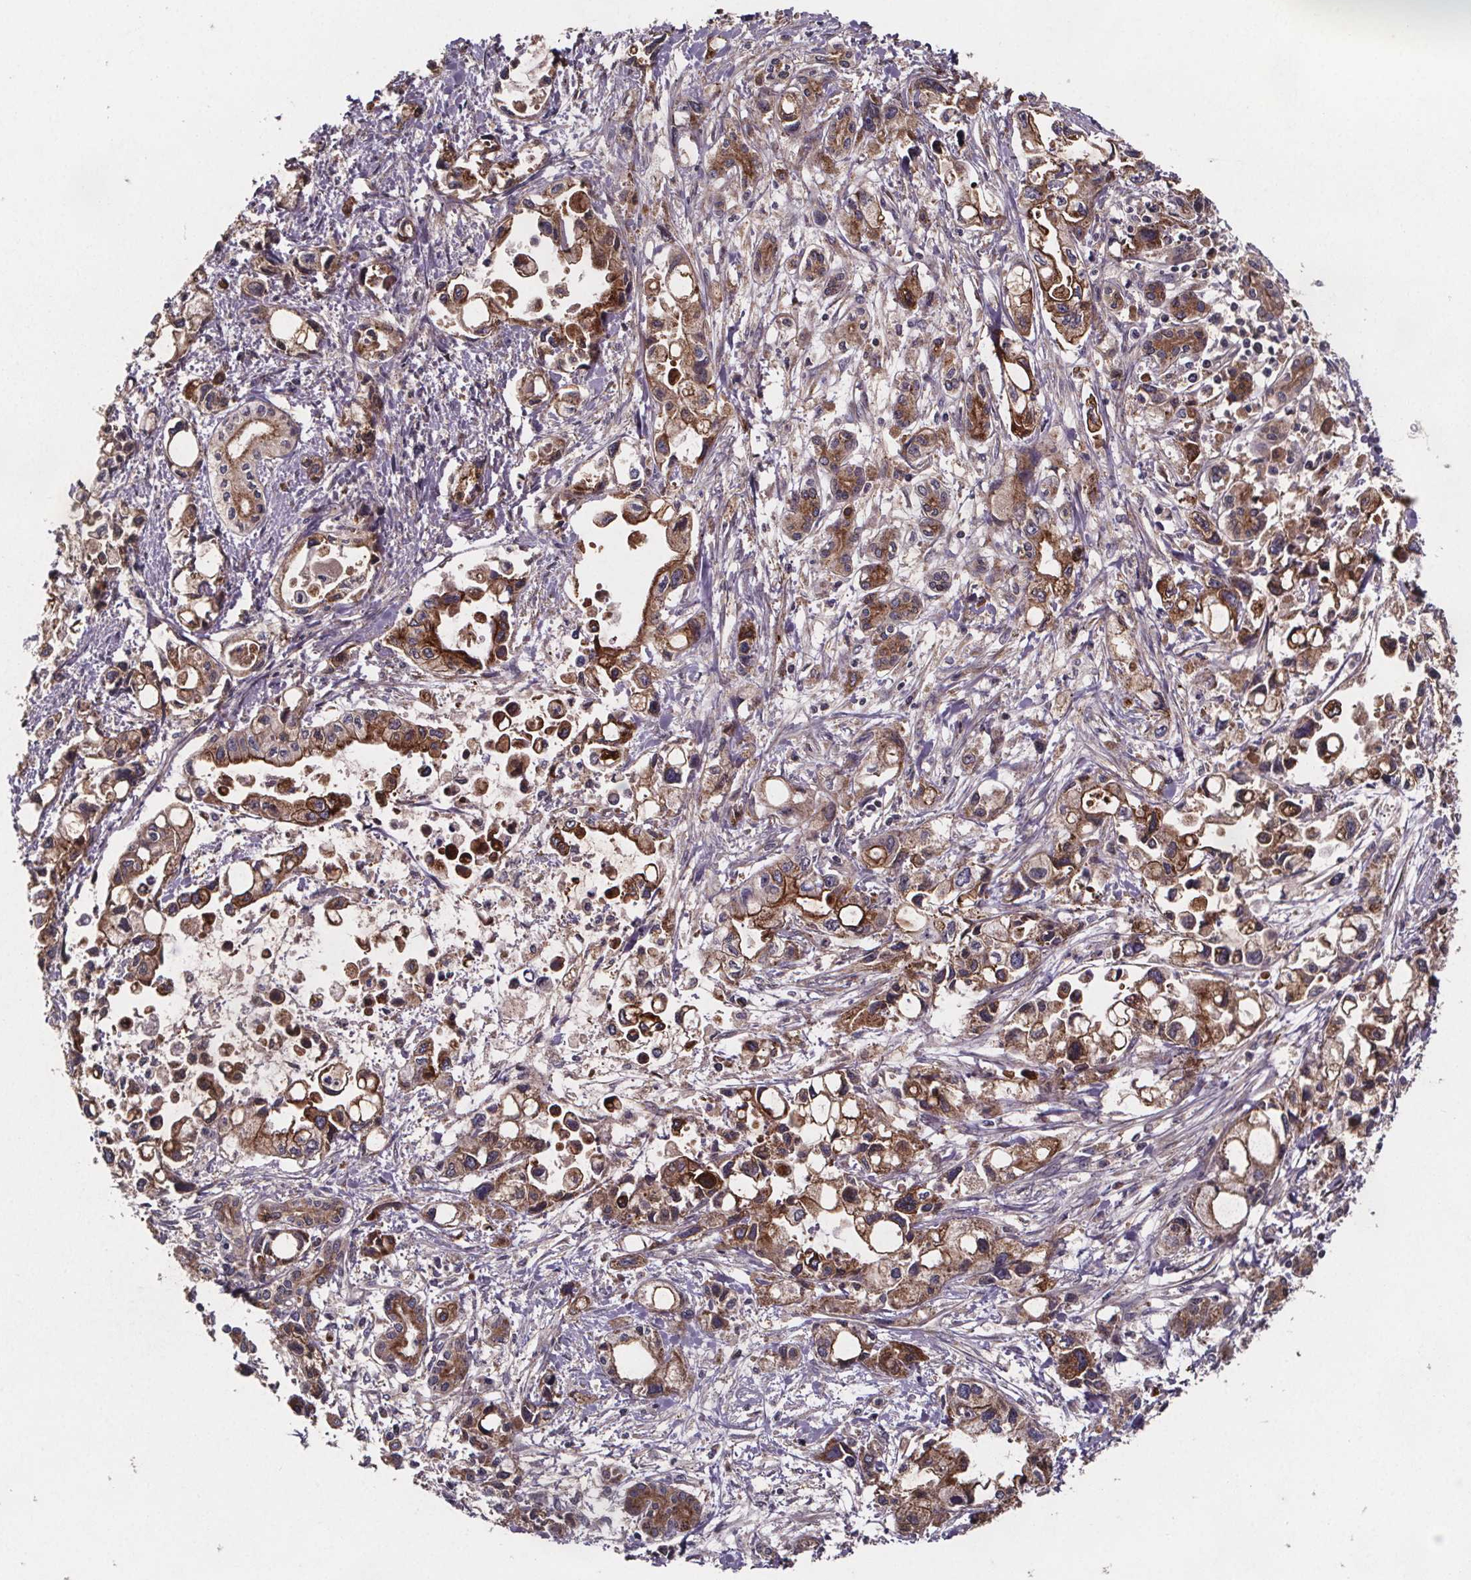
{"staining": {"intensity": "moderate", "quantity": ">75%", "location": "cytoplasmic/membranous"}, "tissue": "pancreatic cancer", "cell_type": "Tumor cells", "image_type": "cancer", "snomed": [{"axis": "morphology", "description": "Adenocarcinoma, NOS"}, {"axis": "topography", "description": "Pancreas"}], "caption": "Pancreatic adenocarcinoma stained with a protein marker displays moderate staining in tumor cells.", "gene": "FASTKD3", "patient": {"sex": "female", "age": 61}}